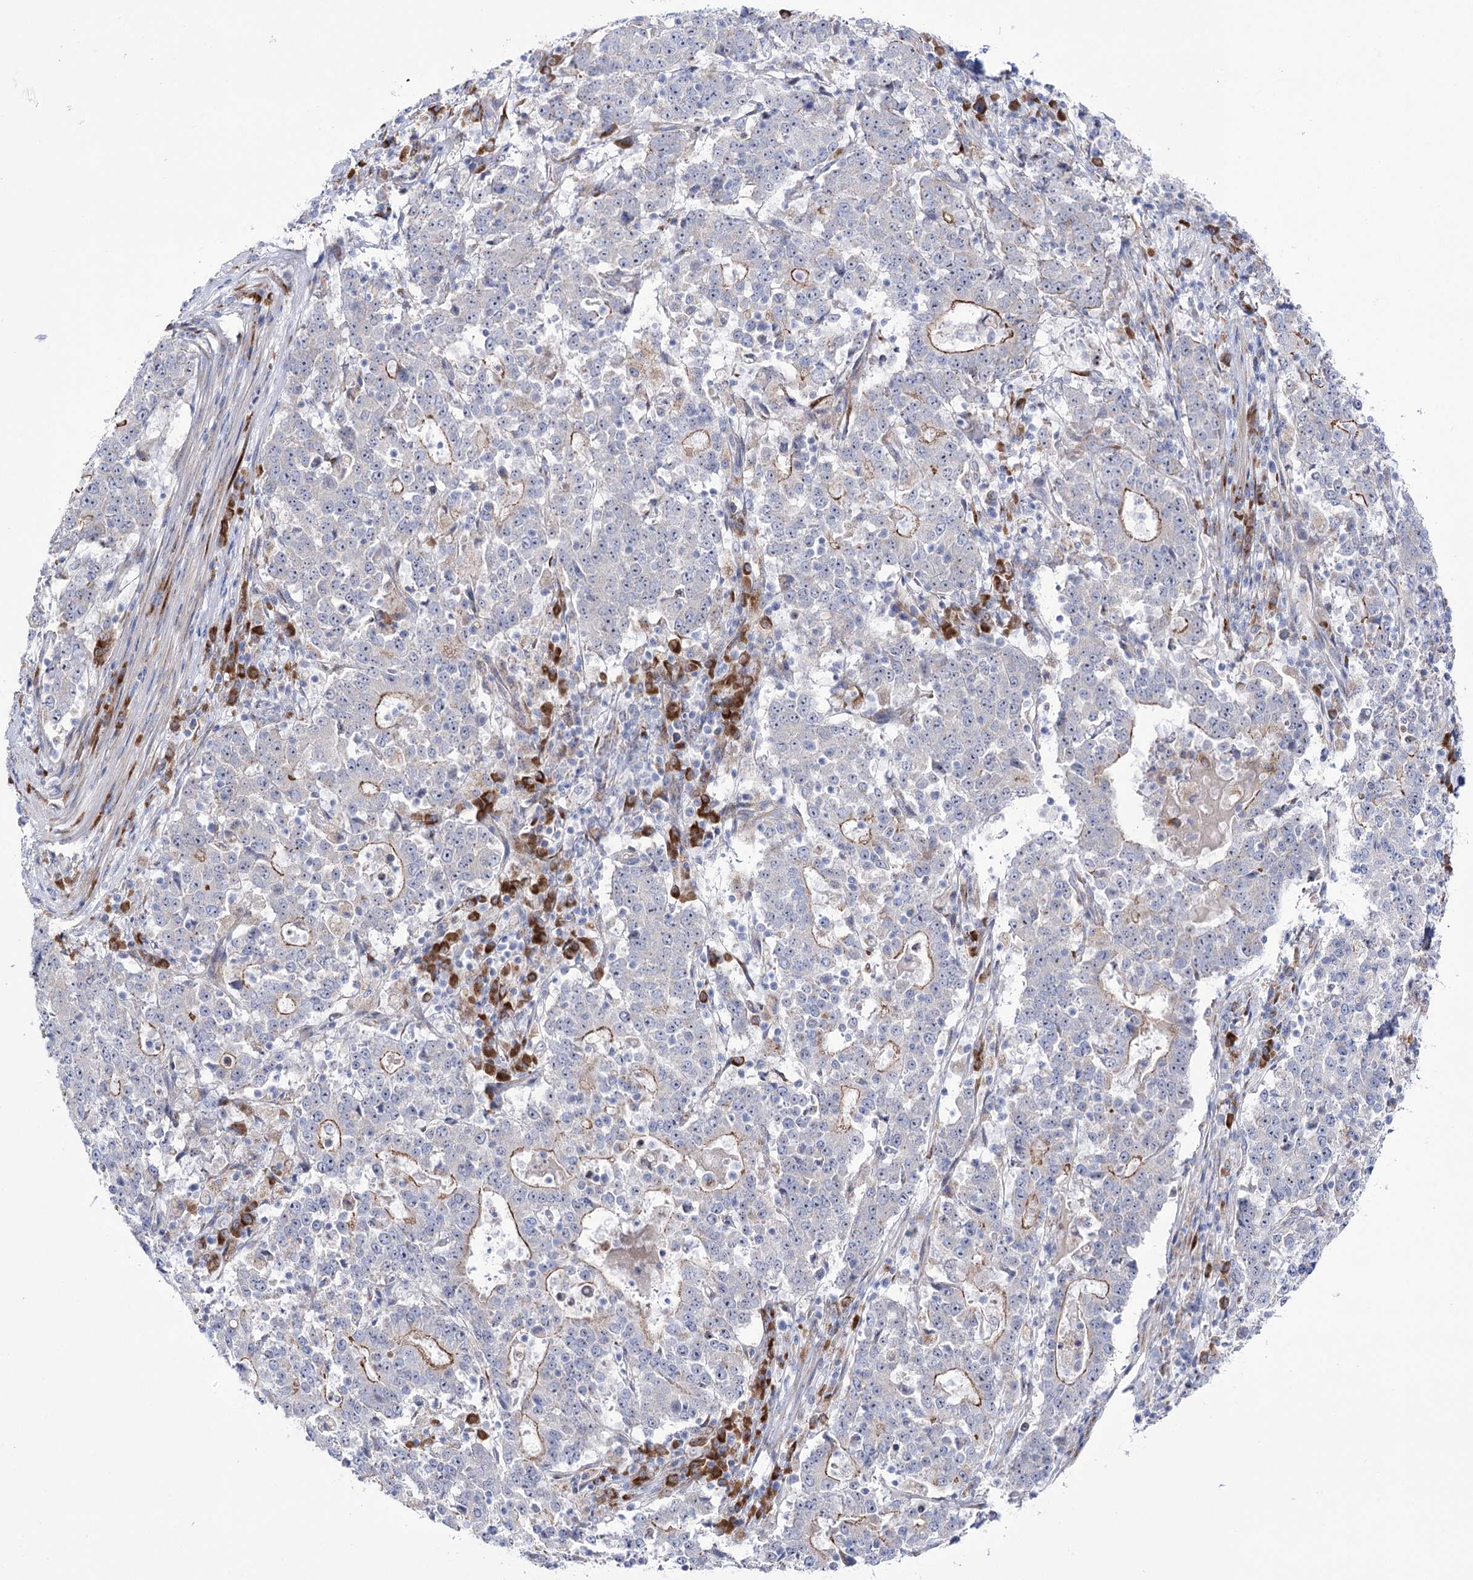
{"staining": {"intensity": "moderate", "quantity": "<25%", "location": "cytoplasmic/membranous"}, "tissue": "stomach cancer", "cell_type": "Tumor cells", "image_type": "cancer", "snomed": [{"axis": "morphology", "description": "Adenocarcinoma, NOS"}, {"axis": "topography", "description": "Stomach"}], "caption": "The photomicrograph displays staining of stomach cancer (adenocarcinoma), revealing moderate cytoplasmic/membranous protein expression (brown color) within tumor cells. (Brightfield microscopy of DAB IHC at high magnification).", "gene": "METTL5", "patient": {"sex": "male", "age": 59}}